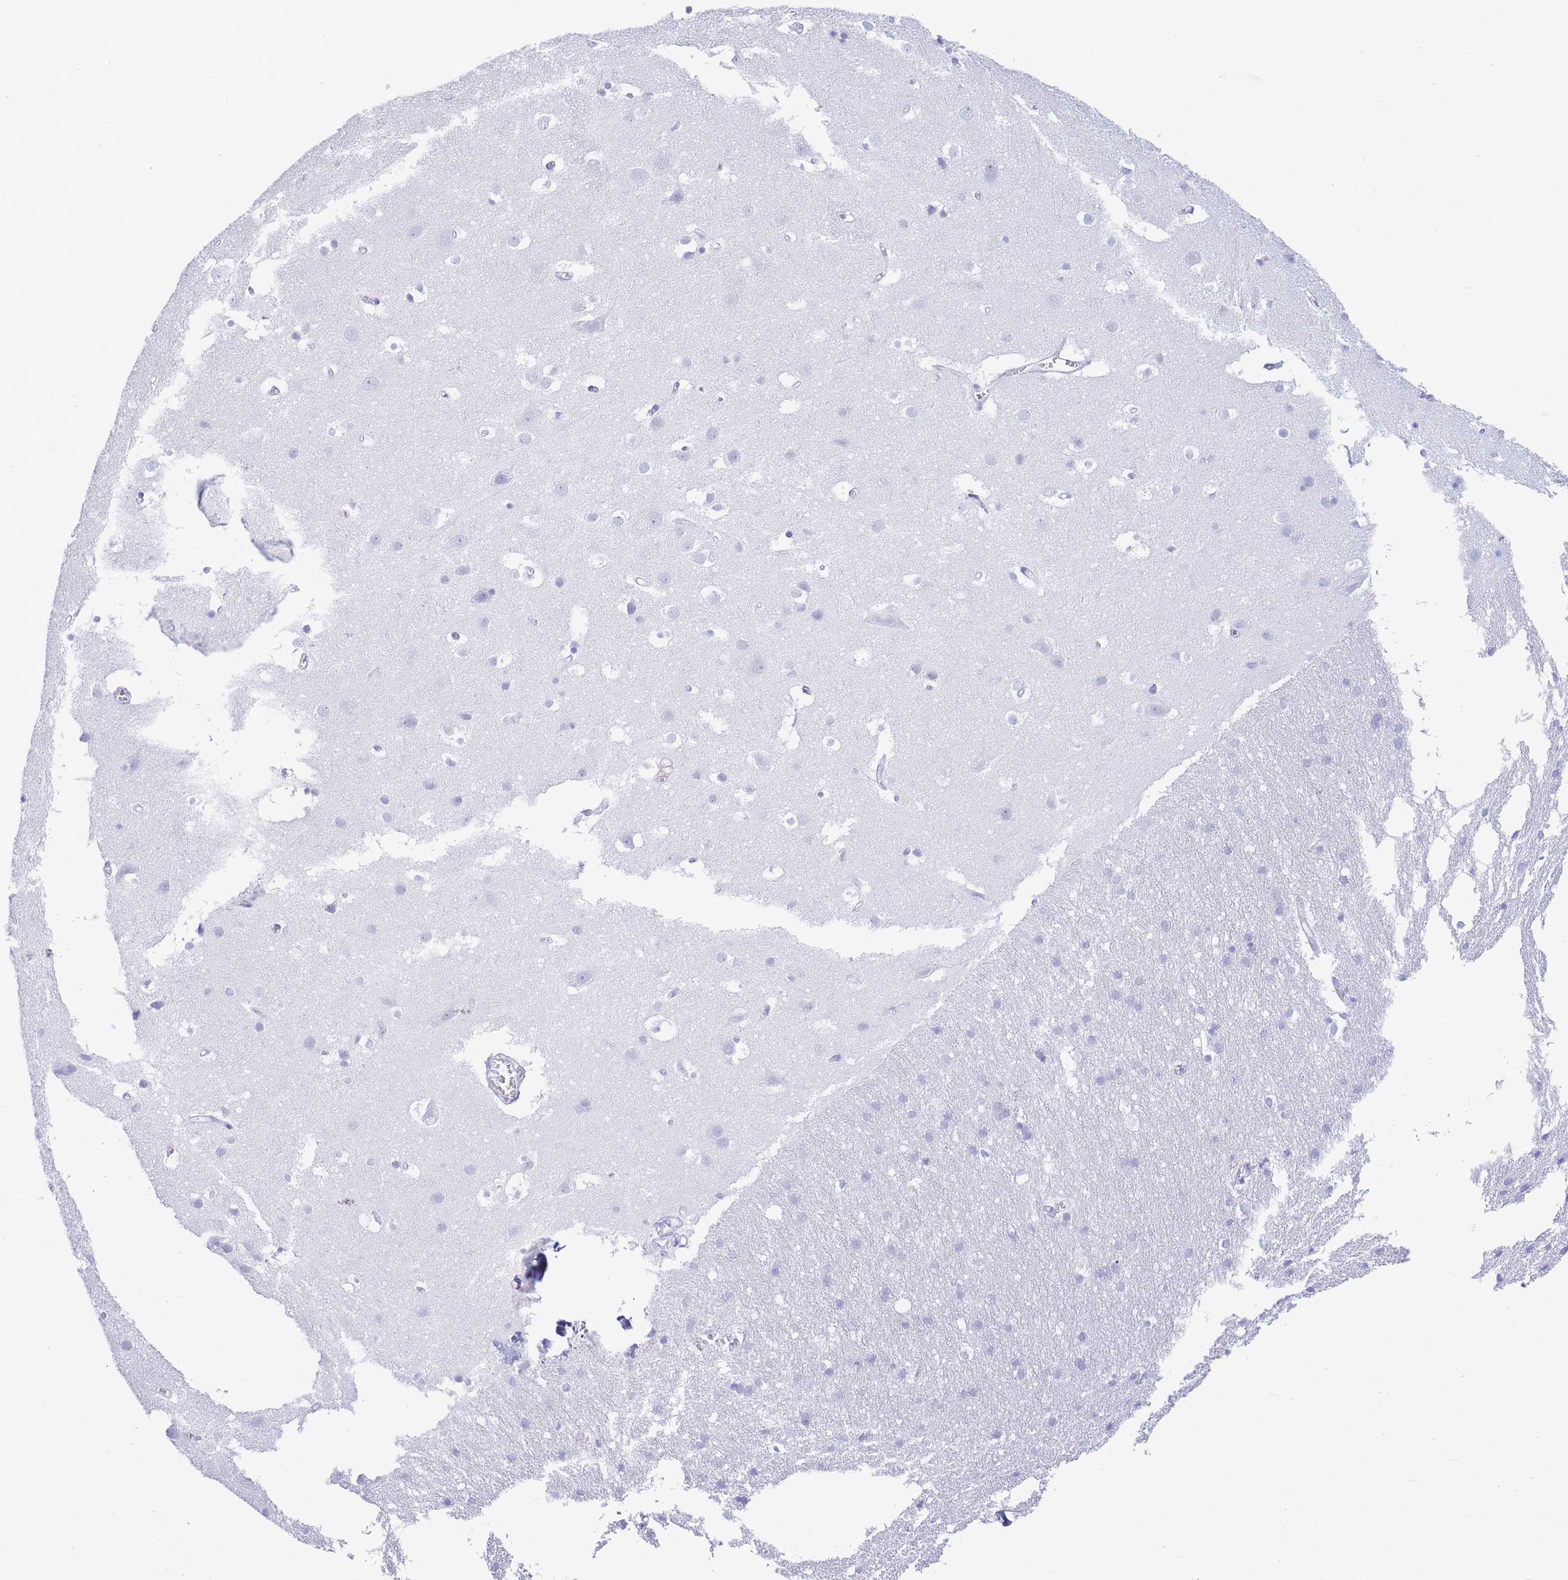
{"staining": {"intensity": "negative", "quantity": "none", "location": "none"}, "tissue": "cerebral cortex", "cell_type": "Endothelial cells", "image_type": "normal", "snomed": [{"axis": "morphology", "description": "Normal tissue, NOS"}, {"axis": "topography", "description": "Cerebral cortex"}], "caption": "High magnification brightfield microscopy of normal cerebral cortex stained with DAB (3,3'-diaminobenzidine) (brown) and counterstained with hematoxylin (blue): endothelial cells show no significant staining.", "gene": "VWA8", "patient": {"sex": "male", "age": 54}}